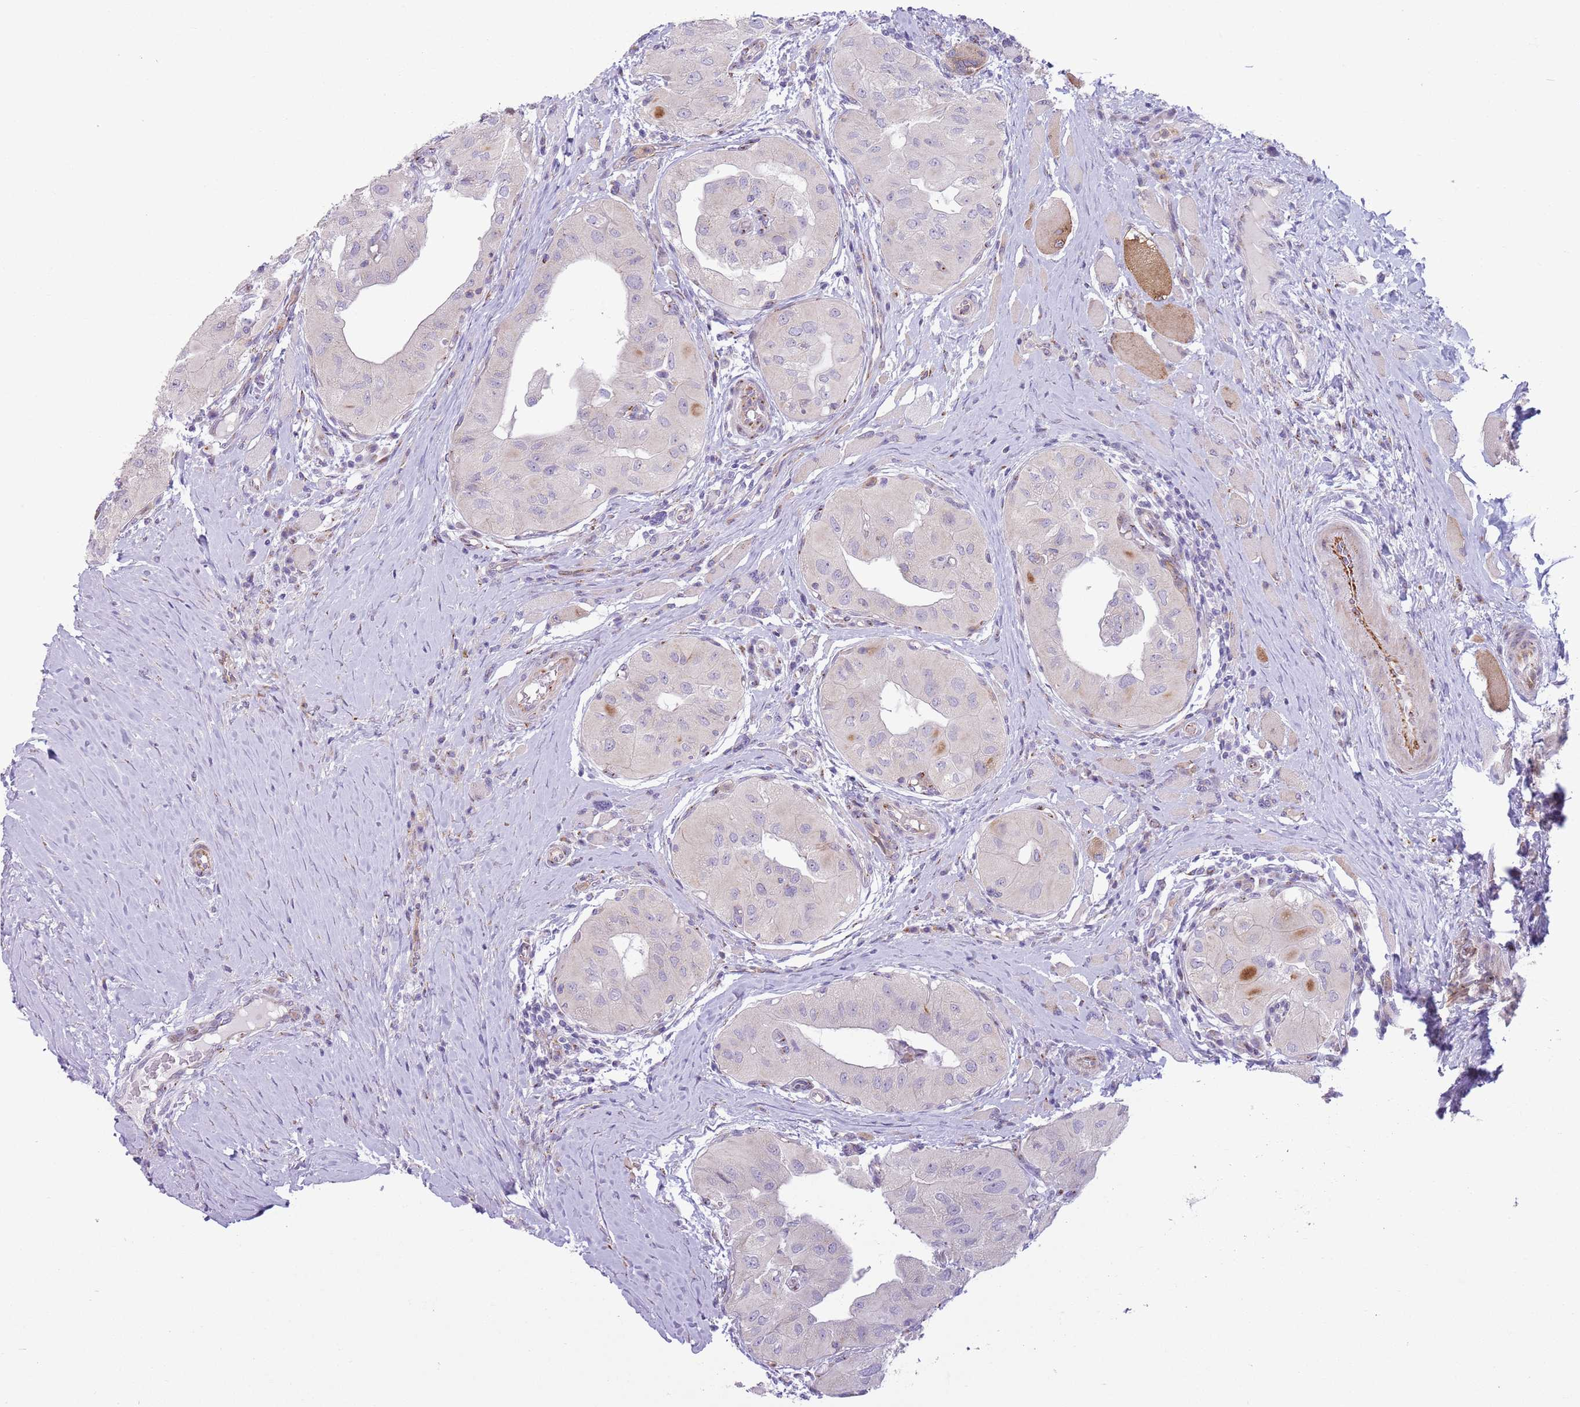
{"staining": {"intensity": "negative", "quantity": "none", "location": "none"}, "tissue": "thyroid cancer", "cell_type": "Tumor cells", "image_type": "cancer", "snomed": [{"axis": "morphology", "description": "Papillary adenocarcinoma, NOS"}, {"axis": "topography", "description": "Thyroid gland"}], "caption": "Immunohistochemistry photomicrograph of neoplastic tissue: human thyroid cancer (papillary adenocarcinoma) stained with DAB (3,3'-diaminobenzidine) reveals no significant protein positivity in tumor cells.", "gene": "C20orf96", "patient": {"sex": "female", "age": 59}}